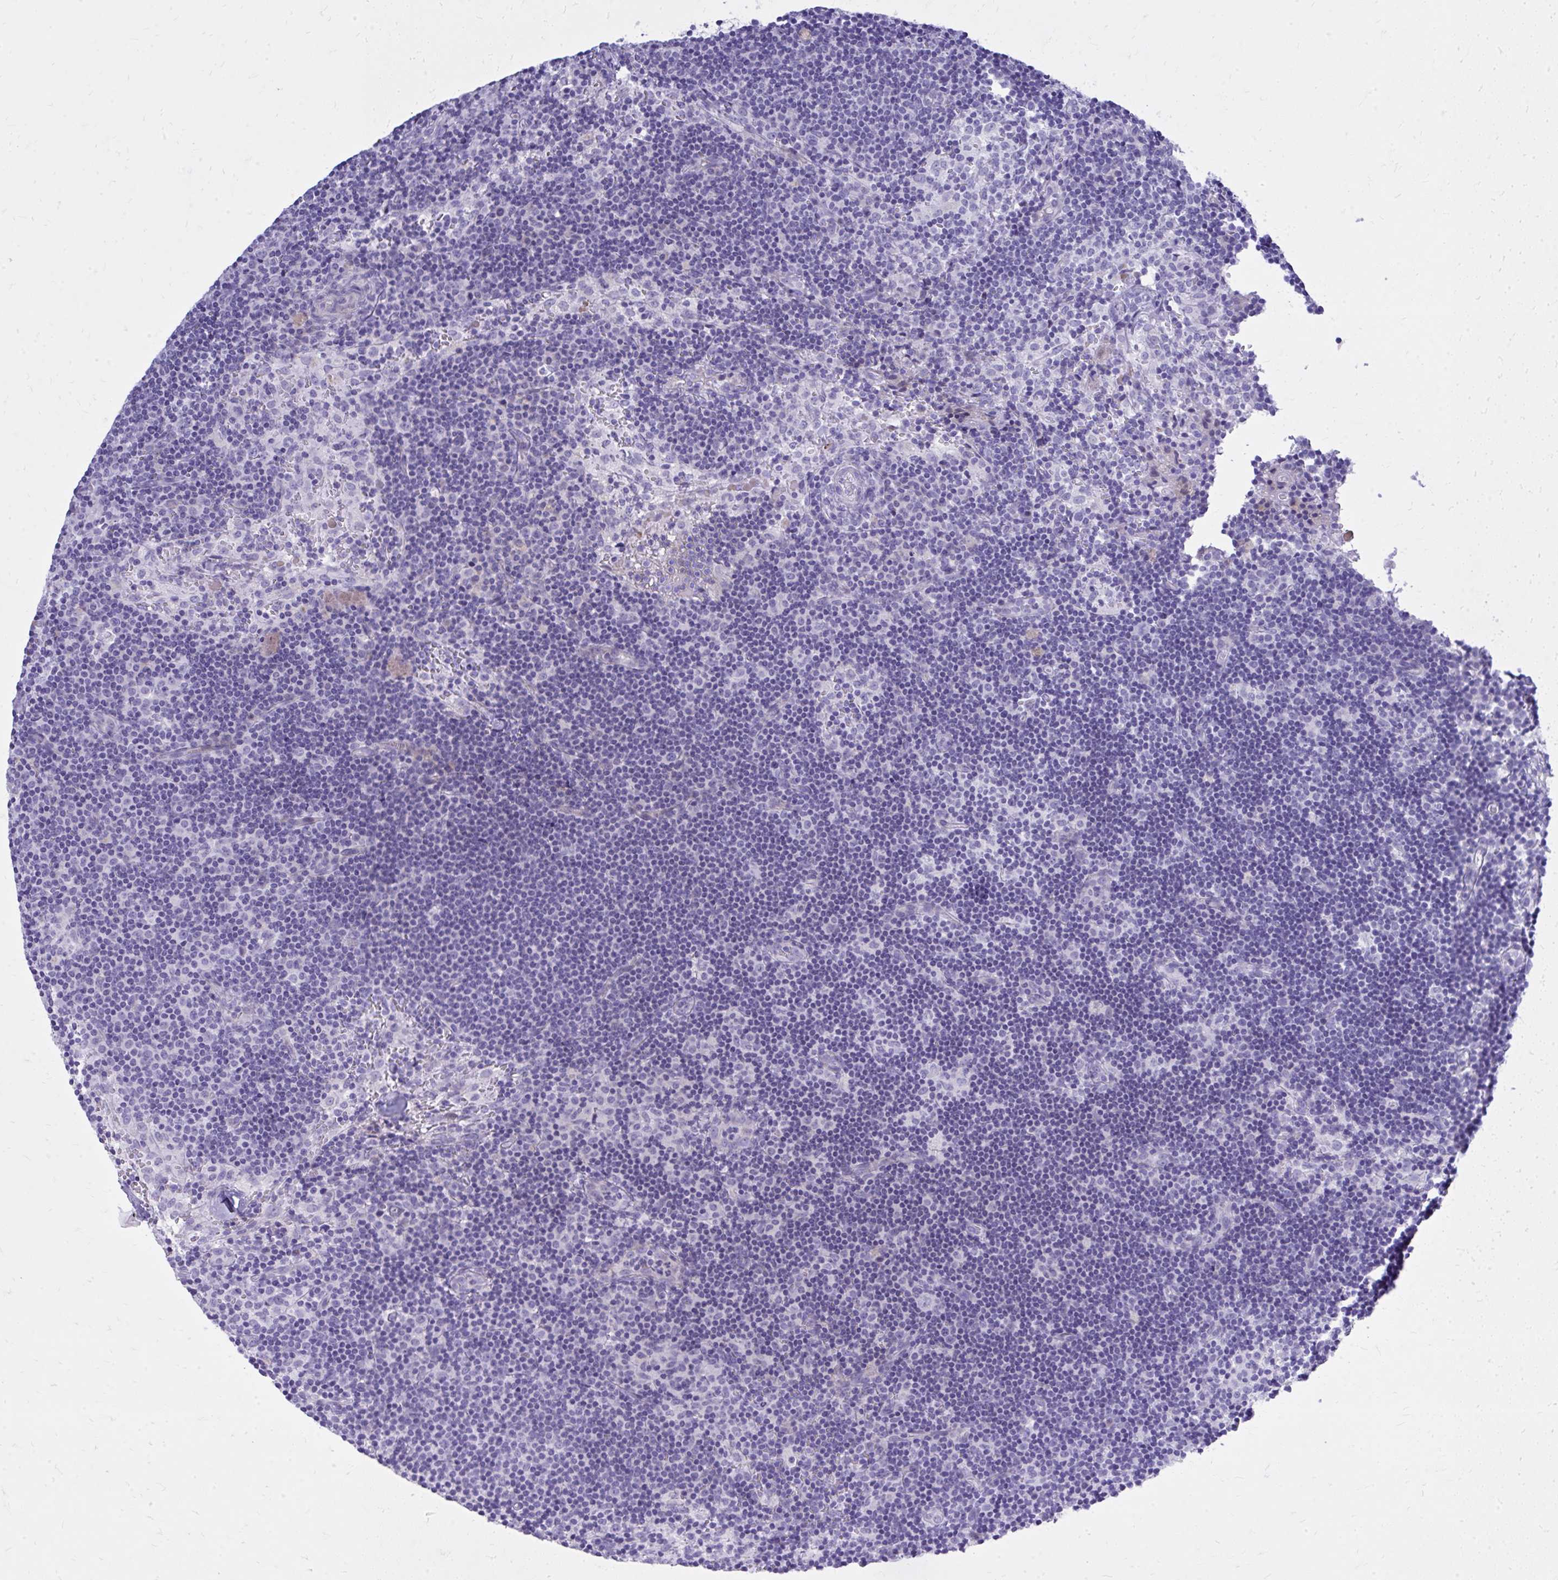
{"staining": {"intensity": "negative", "quantity": "none", "location": "none"}, "tissue": "lymph node", "cell_type": "Germinal center cells", "image_type": "normal", "snomed": [{"axis": "morphology", "description": "Normal tissue, NOS"}, {"axis": "topography", "description": "Lymph node"}], "caption": "Lymph node stained for a protein using immunohistochemistry reveals no positivity germinal center cells.", "gene": "BCL6B", "patient": {"sex": "female", "age": 45}}